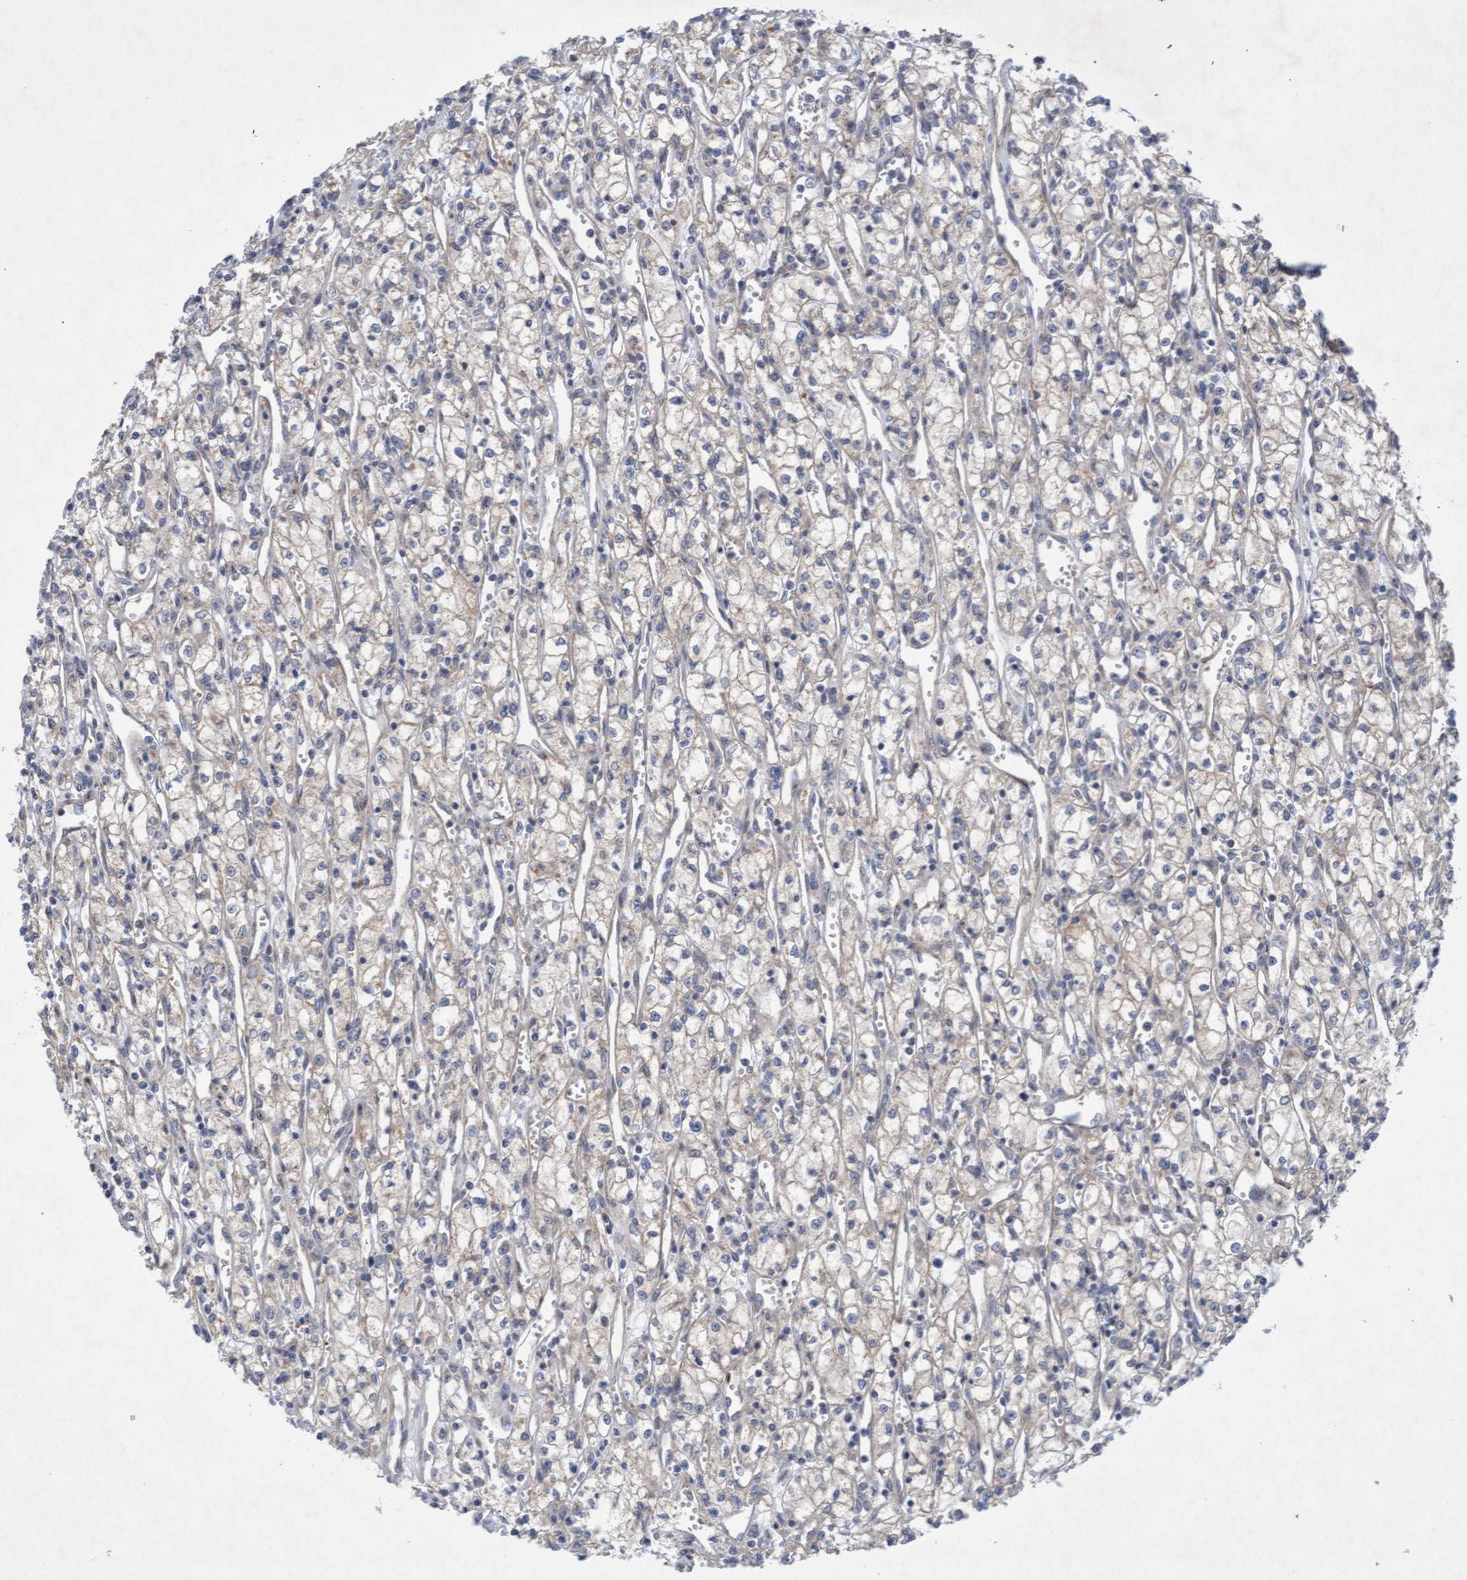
{"staining": {"intensity": "weak", "quantity": "<25%", "location": "cytoplasmic/membranous"}, "tissue": "renal cancer", "cell_type": "Tumor cells", "image_type": "cancer", "snomed": [{"axis": "morphology", "description": "Adenocarcinoma, NOS"}, {"axis": "topography", "description": "Kidney"}], "caption": "Immunohistochemical staining of renal cancer (adenocarcinoma) shows no significant staining in tumor cells.", "gene": "DDHD2", "patient": {"sex": "male", "age": 59}}